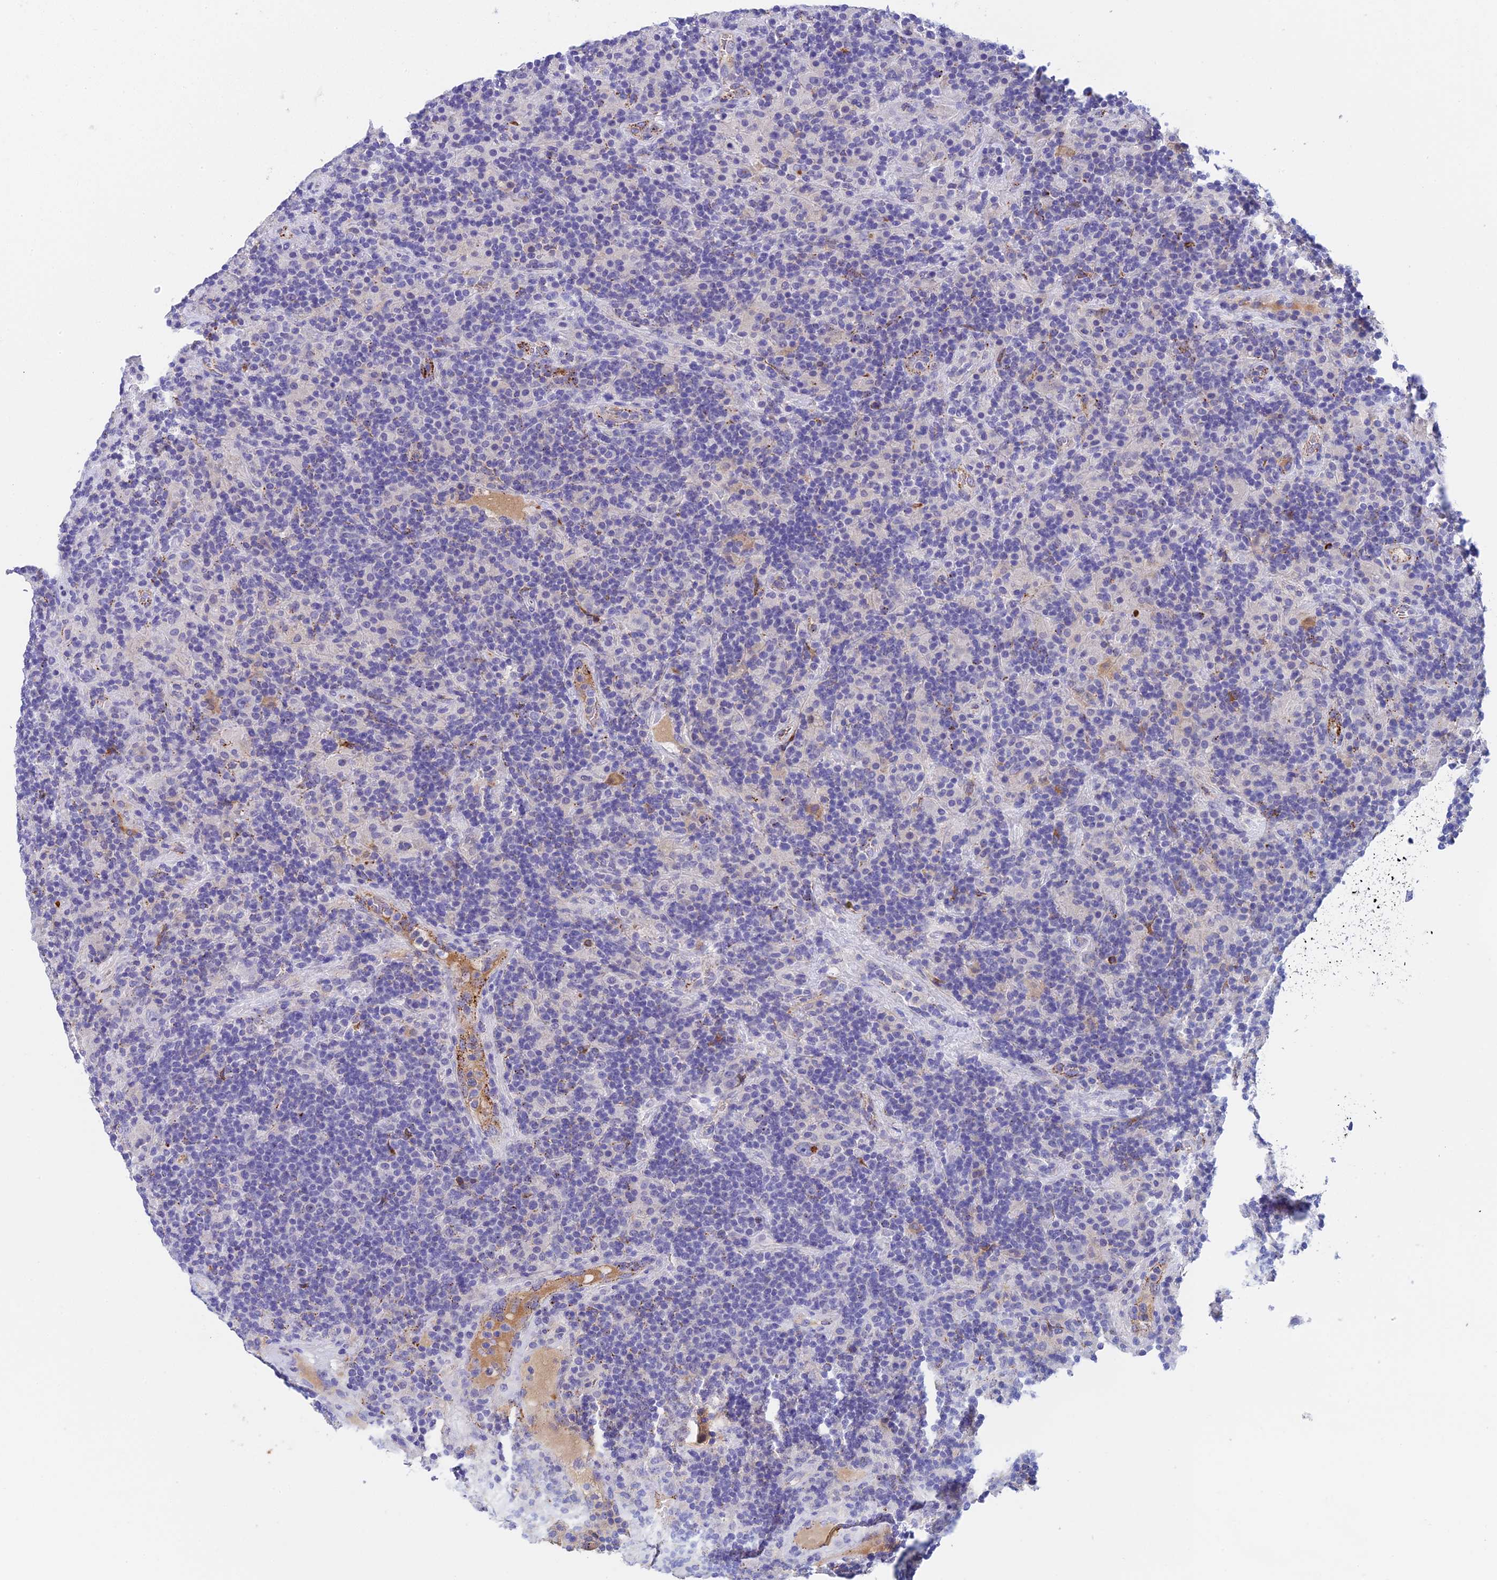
{"staining": {"intensity": "negative", "quantity": "none", "location": "none"}, "tissue": "lymphoma", "cell_type": "Tumor cells", "image_type": "cancer", "snomed": [{"axis": "morphology", "description": "Hodgkin's disease, NOS"}, {"axis": "topography", "description": "Lymph node"}], "caption": "IHC micrograph of neoplastic tissue: lymphoma stained with DAB (3,3'-diaminobenzidine) reveals no significant protein staining in tumor cells.", "gene": "ADAMTS13", "patient": {"sex": "male", "age": 70}}